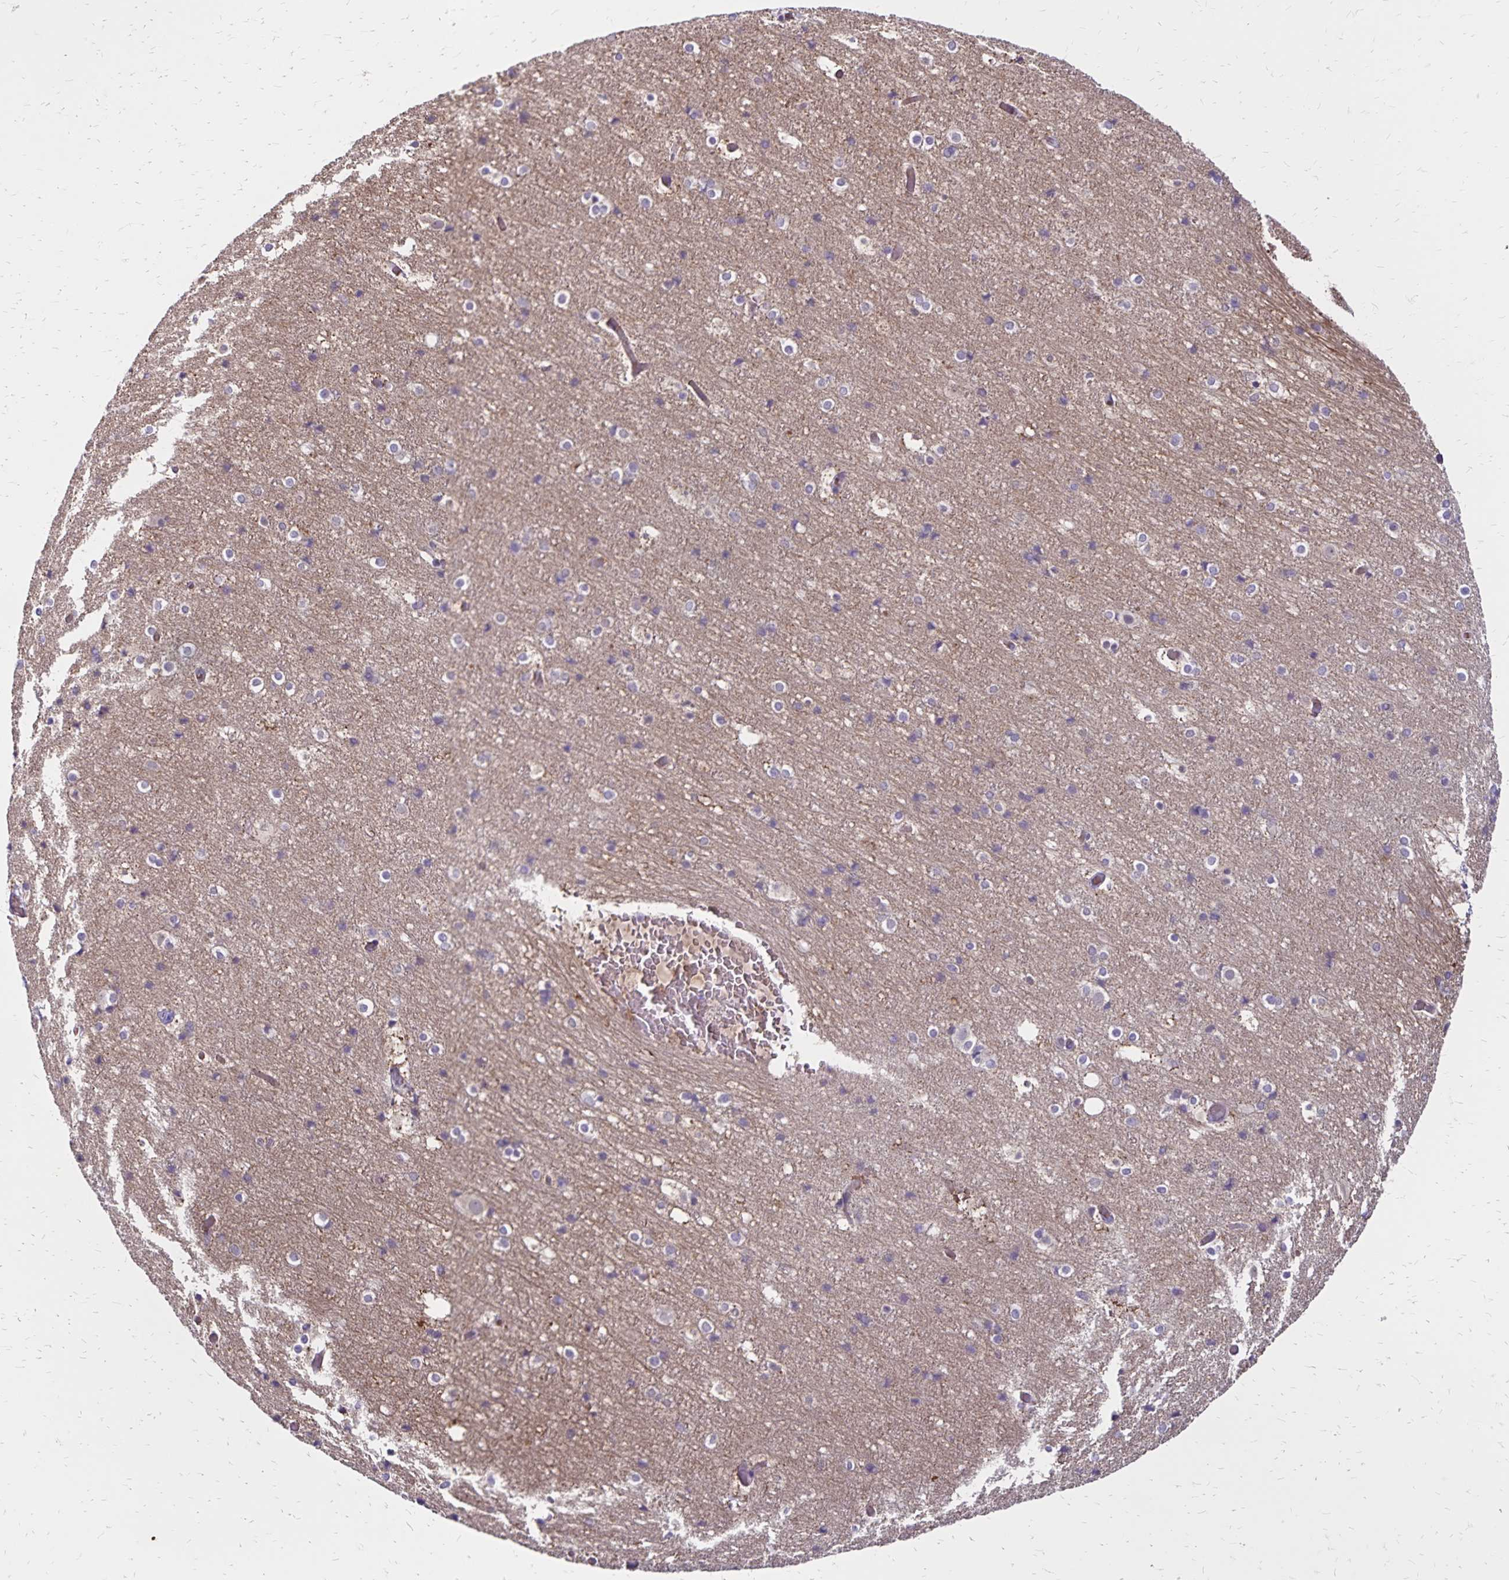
{"staining": {"intensity": "negative", "quantity": "none", "location": "none"}, "tissue": "cerebral cortex", "cell_type": "Endothelial cells", "image_type": "normal", "snomed": [{"axis": "morphology", "description": "Normal tissue, NOS"}, {"axis": "topography", "description": "Cerebral cortex"}], "caption": "Immunohistochemistry micrograph of unremarkable cerebral cortex: human cerebral cortex stained with DAB (3,3'-diaminobenzidine) exhibits no significant protein positivity in endothelial cells. (Stains: DAB IHC with hematoxylin counter stain, Microscopy: brightfield microscopy at high magnification).", "gene": "FSD1", "patient": {"sex": "female", "age": 52}}